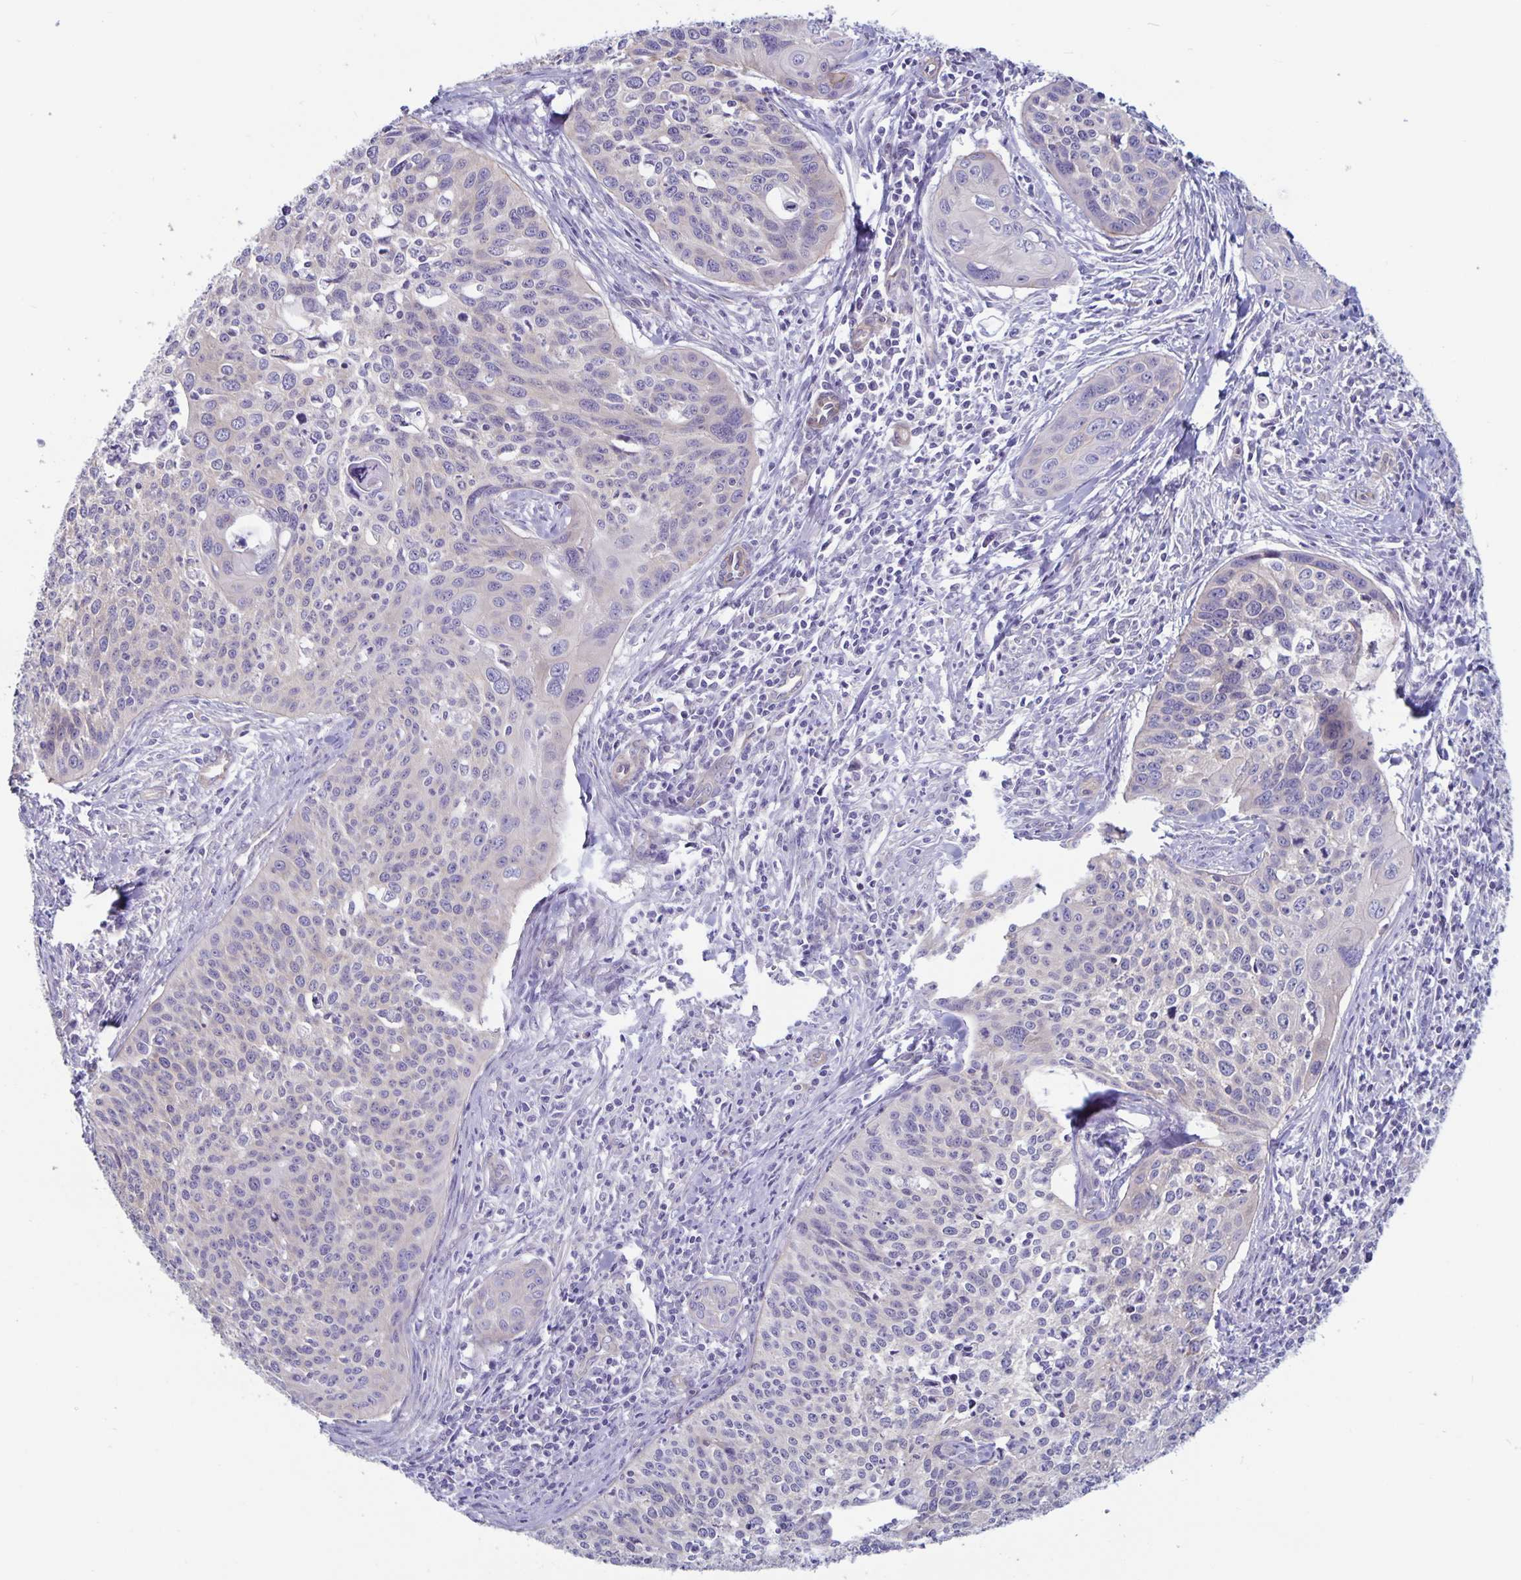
{"staining": {"intensity": "negative", "quantity": "none", "location": "none"}, "tissue": "cervical cancer", "cell_type": "Tumor cells", "image_type": "cancer", "snomed": [{"axis": "morphology", "description": "Squamous cell carcinoma, NOS"}, {"axis": "topography", "description": "Cervix"}], "caption": "IHC of human cervical cancer reveals no expression in tumor cells.", "gene": "PLCB3", "patient": {"sex": "female", "age": 31}}